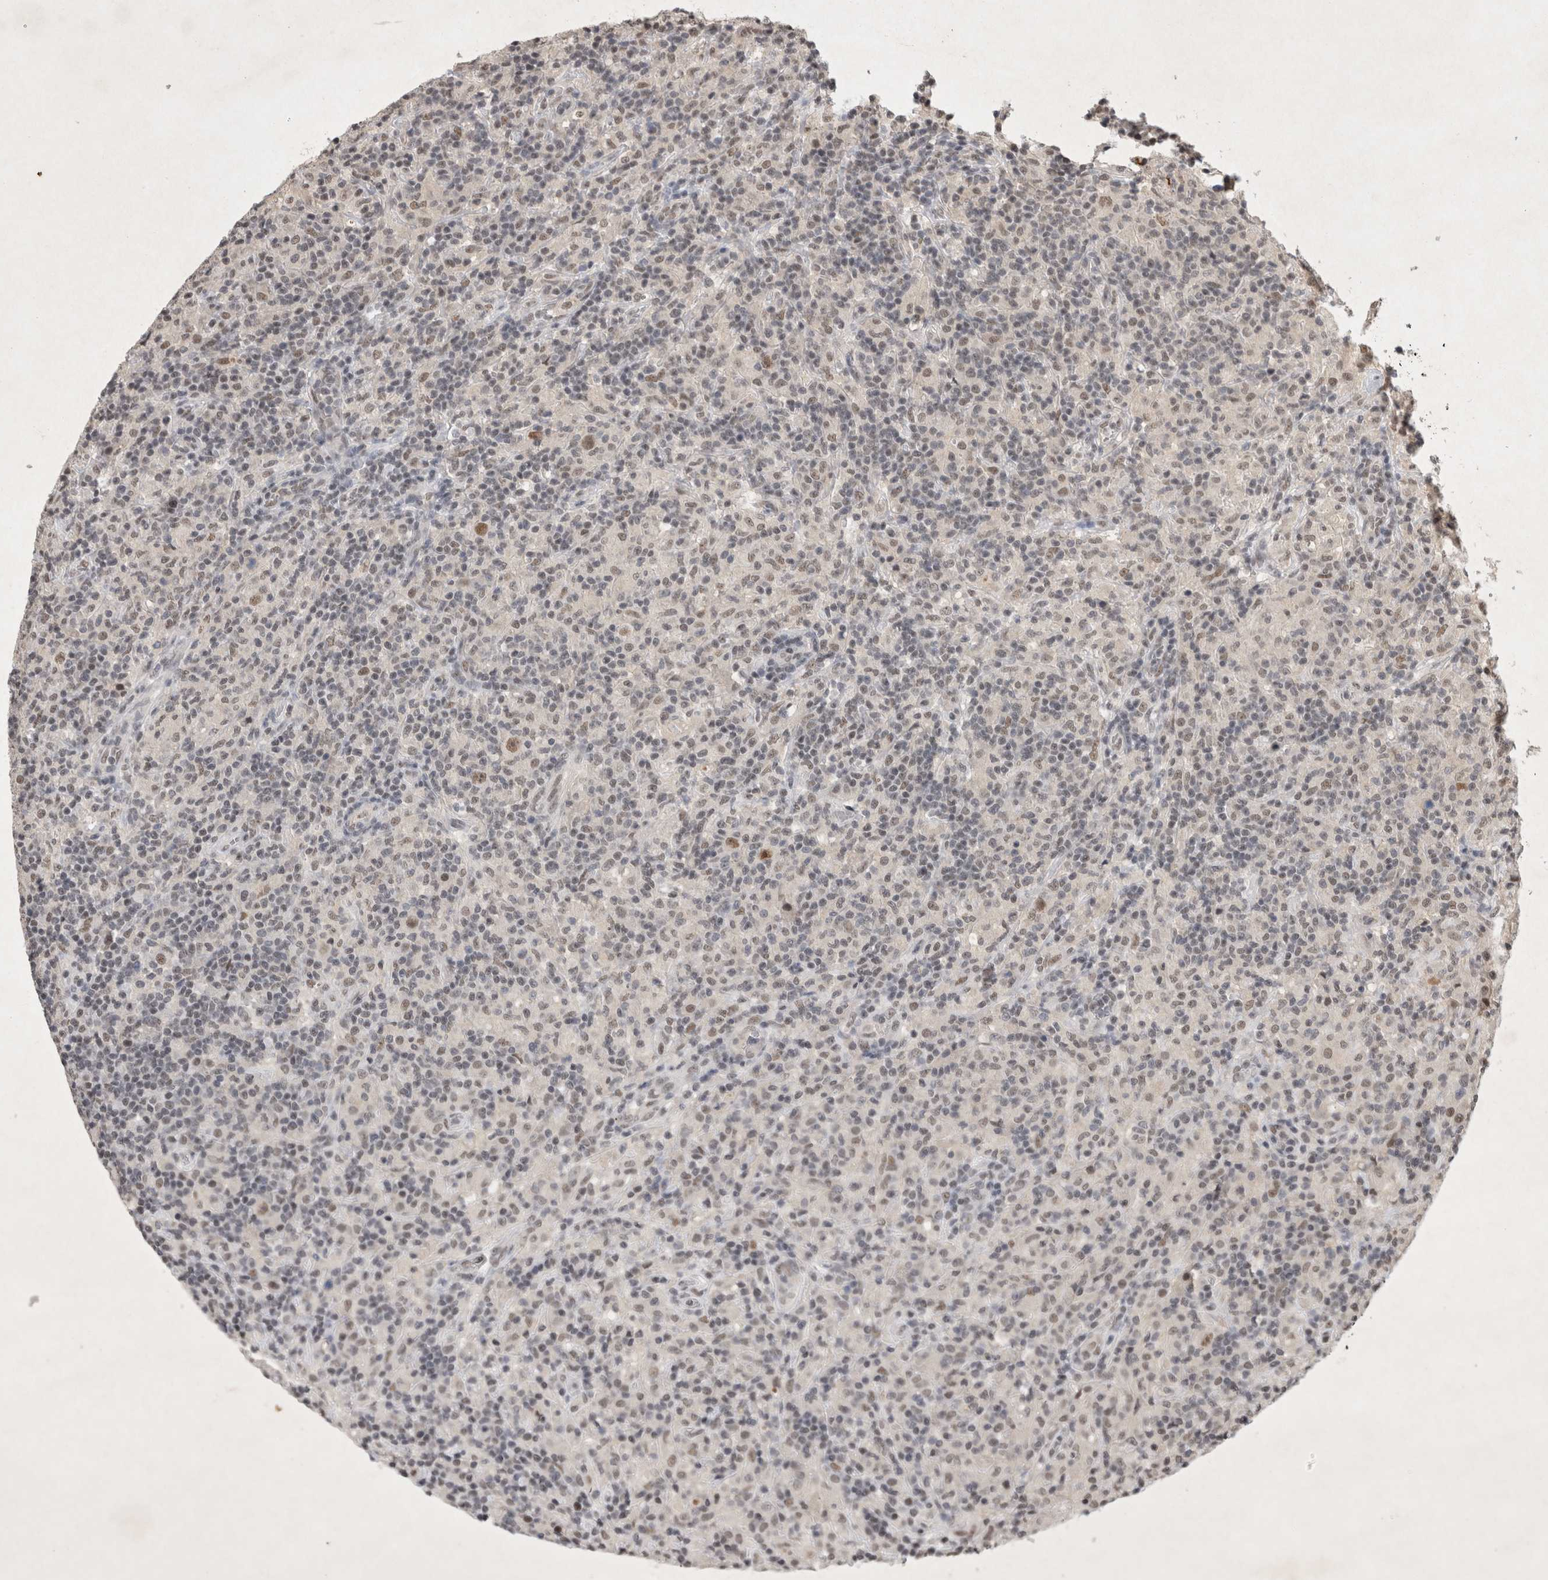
{"staining": {"intensity": "weak", "quantity": ">75%", "location": "nuclear"}, "tissue": "lymphoma", "cell_type": "Tumor cells", "image_type": "cancer", "snomed": [{"axis": "morphology", "description": "Hodgkin's disease, NOS"}, {"axis": "topography", "description": "Lymph node"}], "caption": "The immunohistochemical stain labels weak nuclear expression in tumor cells of Hodgkin's disease tissue. (Brightfield microscopy of DAB IHC at high magnification).", "gene": "XRCC5", "patient": {"sex": "male", "age": 70}}